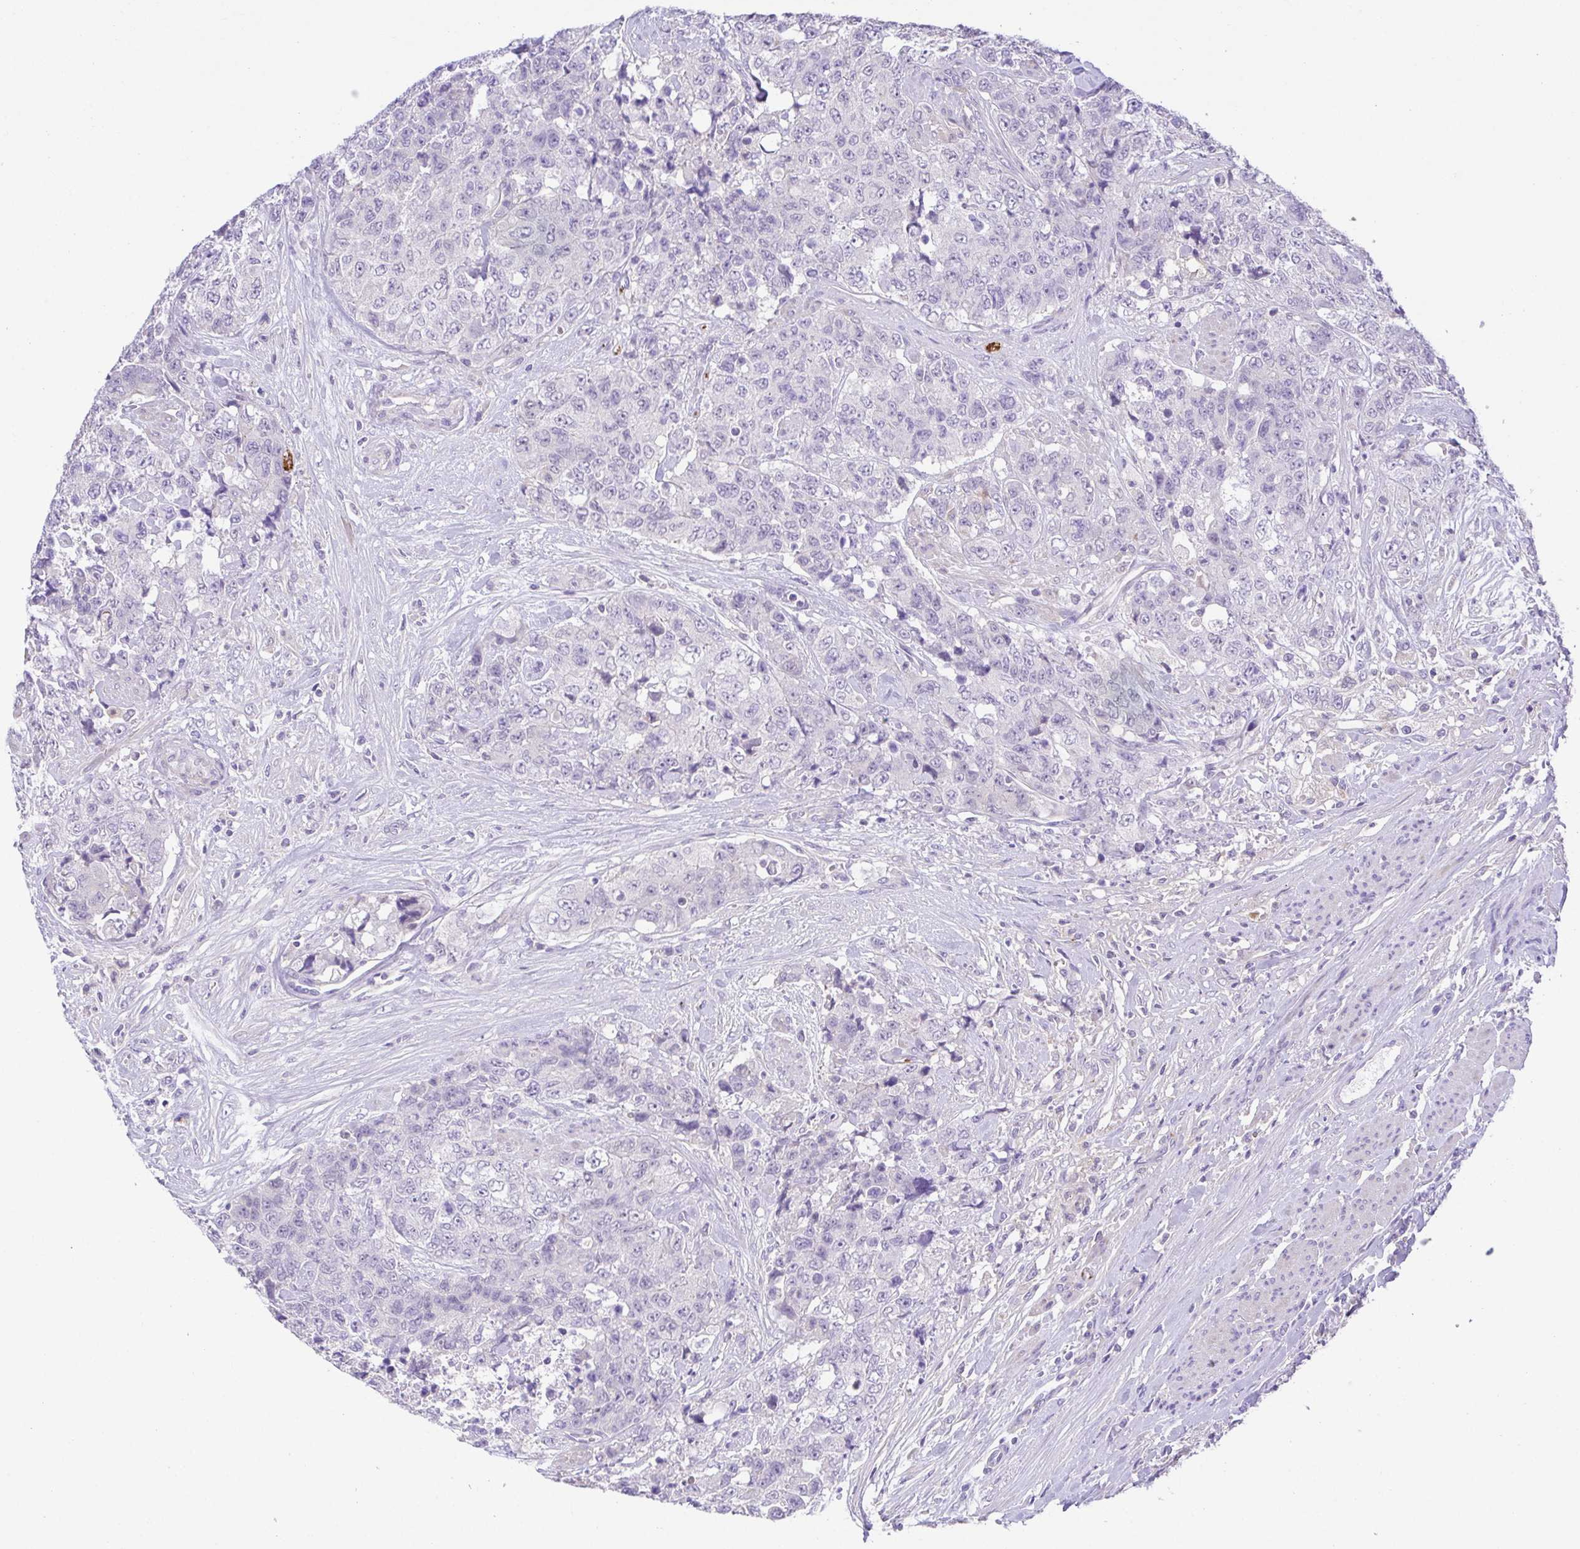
{"staining": {"intensity": "negative", "quantity": "none", "location": "none"}, "tissue": "urothelial cancer", "cell_type": "Tumor cells", "image_type": "cancer", "snomed": [{"axis": "morphology", "description": "Urothelial carcinoma, High grade"}, {"axis": "topography", "description": "Urinary bladder"}], "caption": "Protein analysis of urothelial cancer exhibits no significant positivity in tumor cells.", "gene": "PRR14L", "patient": {"sex": "female", "age": 78}}